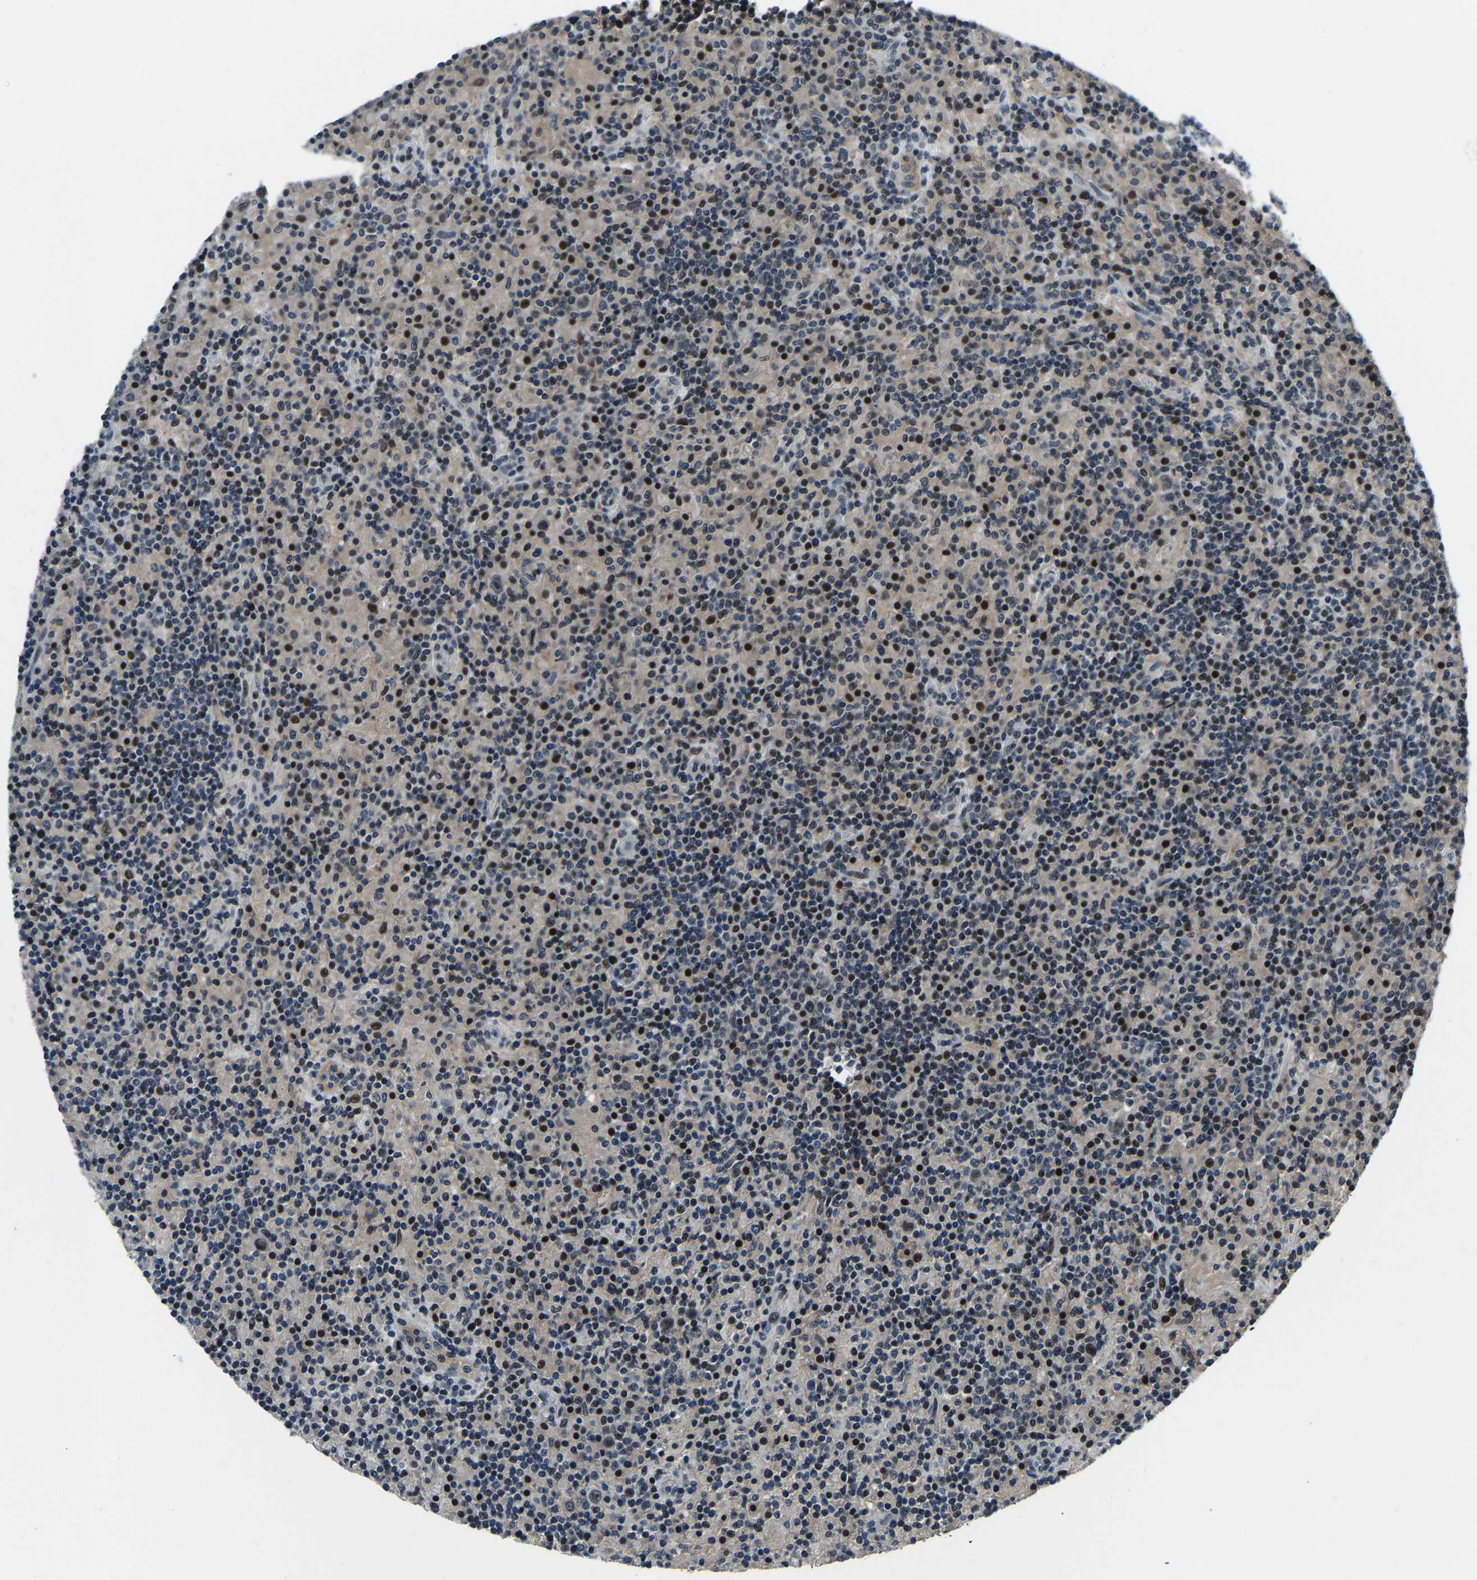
{"staining": {"intensity": "strong", "quantity": "25%-75%", "location": "nuclear"}, "tissue": "lymphoma", "cell_type": "Tumor cells", "image_type": "cancer", "snomed": [{"axis": "morphology", "description": "Hodgkin's disease, NOS"}, {"axis": "topography", "description": "Lymph node"}], "caption": "IHC histopathology image of human lymphoma stained for a protein (brown), which shows high levels of strong nuclear expression in approximately 25%-75% of tumor cells.", "gene": "RLIM", "patient": {"sex": "male", "age": 70}}